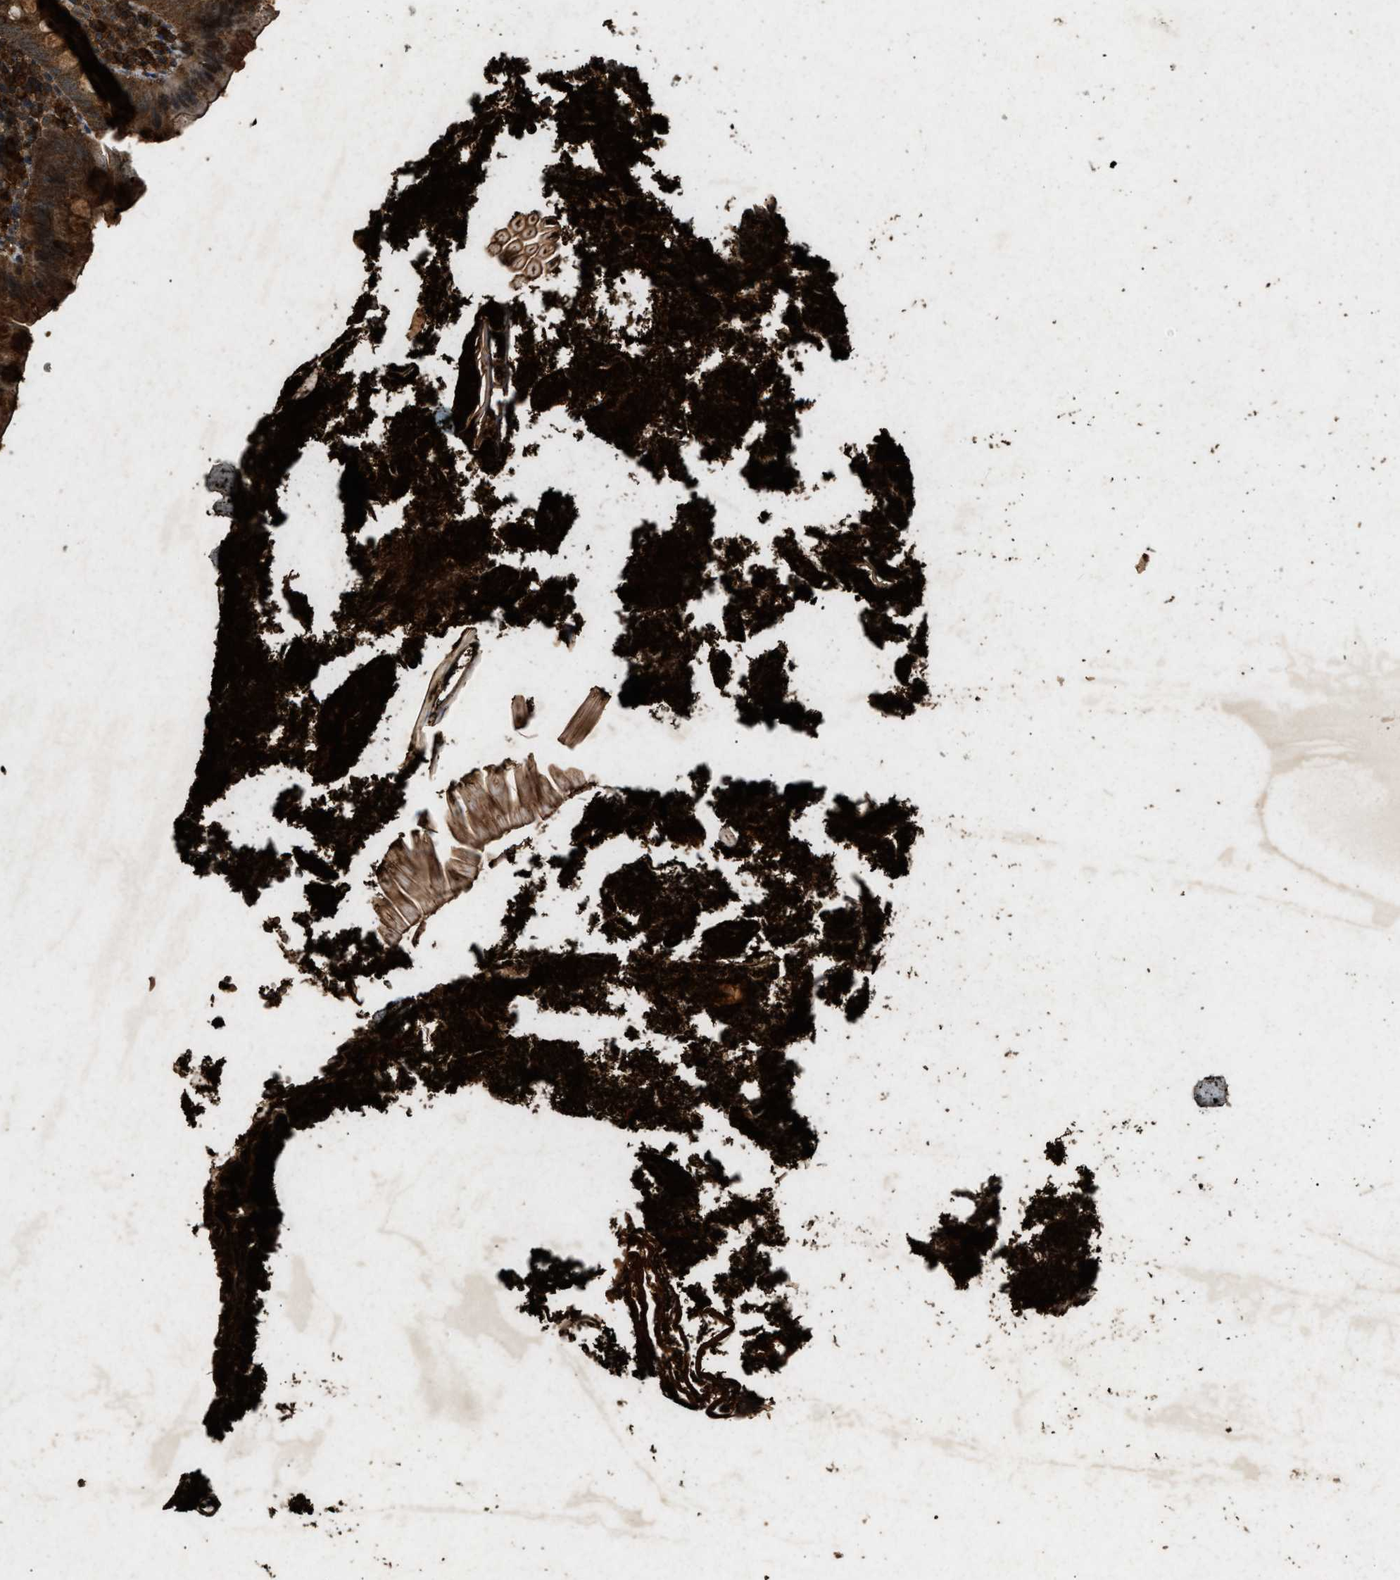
{"staining": {"intensity": "strong", "quantity": ">75%", "location": "cytoplasmic/membranous"}, "tissue": "appendix", "cell_type": "Glandular cells", "image_type": "normal", "snomed": [{"axis": "morphology", "description": "Normal tissue, NOS"}, {"axis": "topography", "description": "Appendix"}], "caption": "Immunohistochemistry (DAB (3,3'-diaminobenzidine)) staining of benign human appendix demonstrates strong cytoplasmic/membranous protein expression in about >75% of glandular cells.", "gene": "OAS1", "patient": {"sex": "male", "age": 52}}